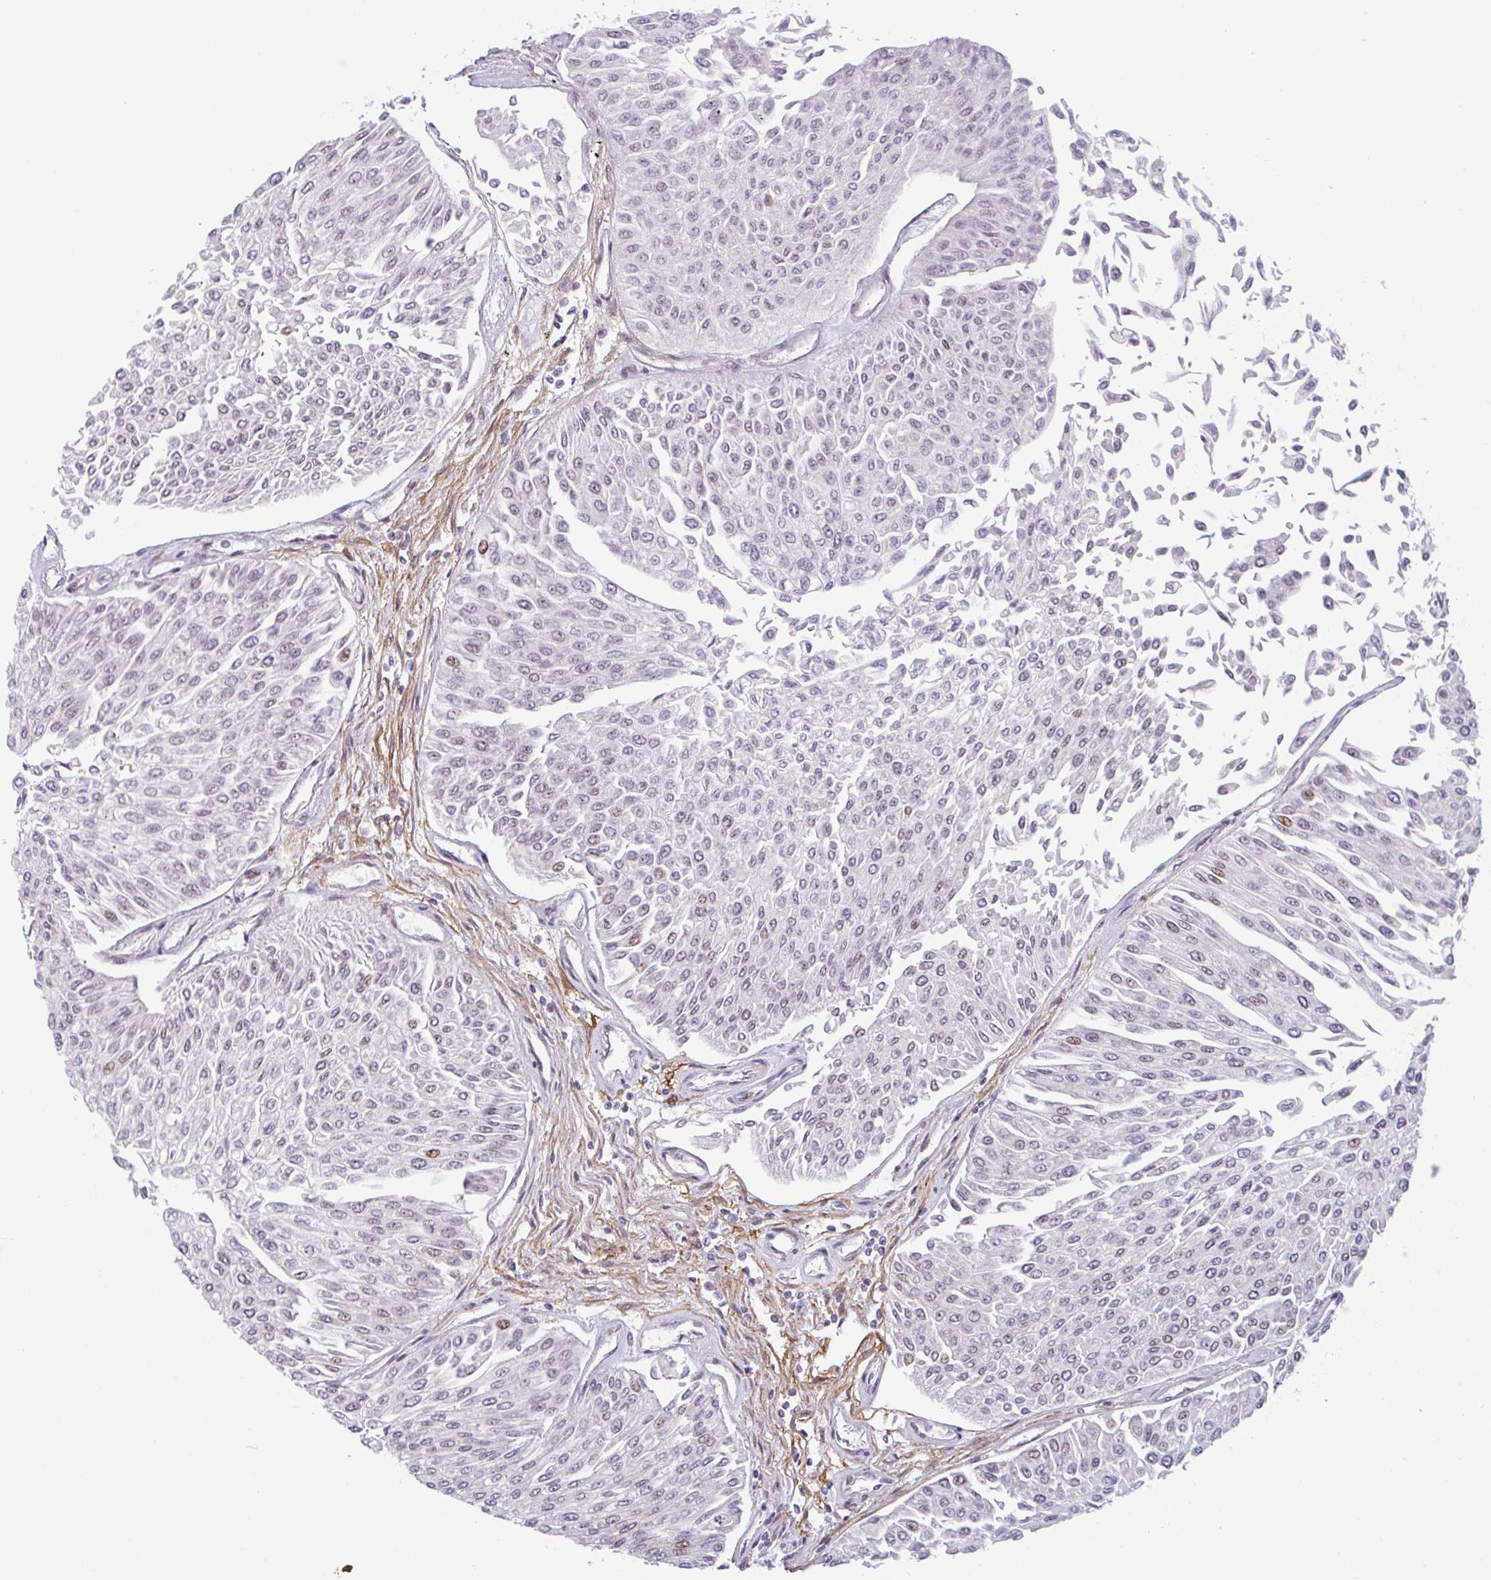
{"staining": {"intensity": "weak", "quantity": "<25%", "location": "nuclear"}, "tissue": "urothelial cancer", "cell_type": "Tumor cells", "image_type": "cancer", "snomed": [{"axis": "morphology", "description": "Urothelial carcinoma, Low grade"}, {"axis": "topography", "description": "Urinary bladder"}], "caption": "Tumor cells show no significant protein staining in urothelial carcinoma (low-grade).", "gene": "TMEM119", "patient": {"sex": "male", "age": 67}}